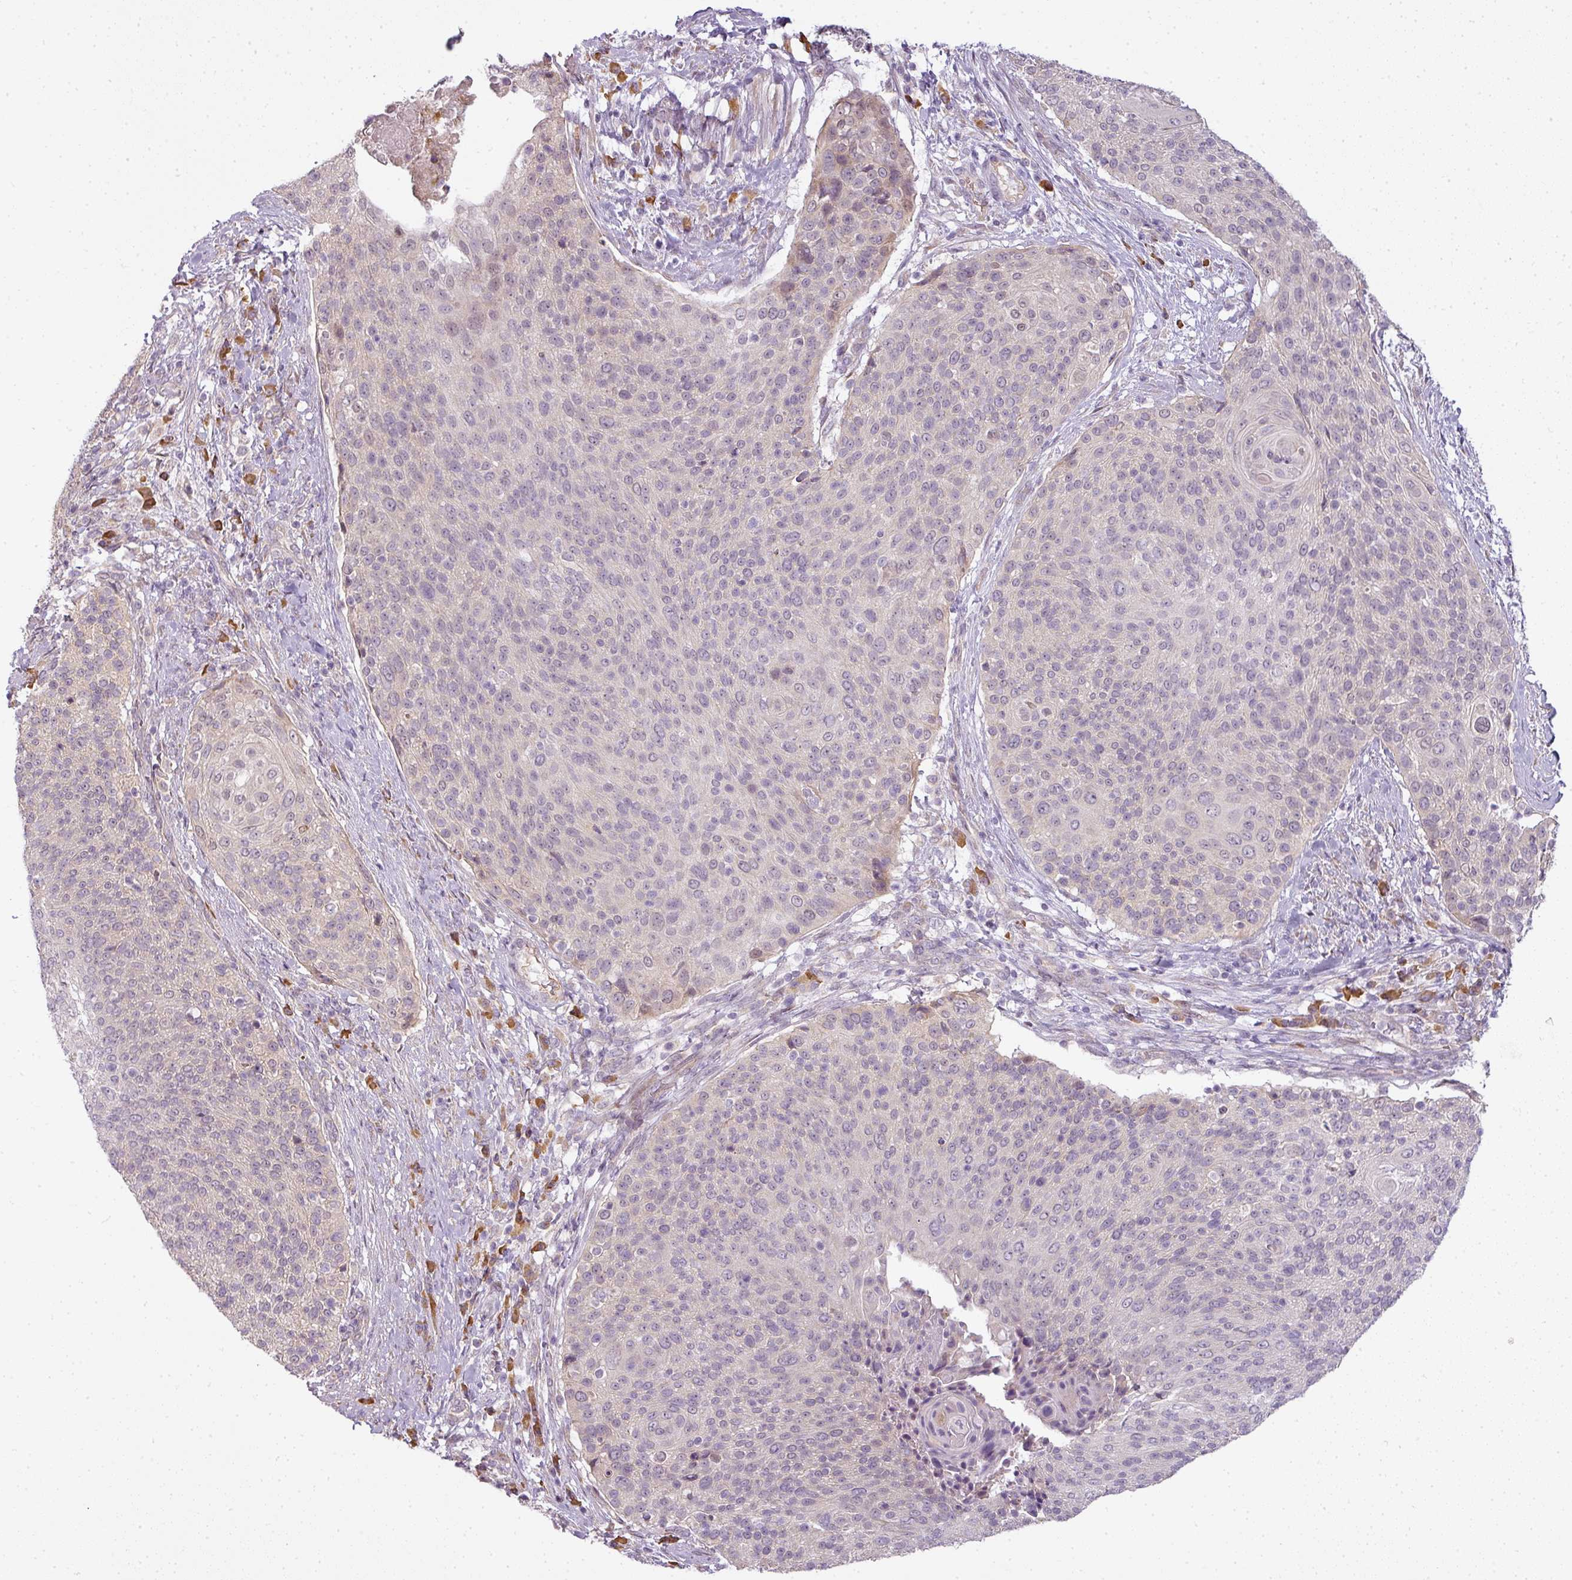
{"staining": {"intensity": "weak", "quantity": "<25%", "location": "cytoplasmic/membranous"}, "tissue": "cervical cancer", "cell_type": "Tumor cells", "image_type": "cancer", "snomed": [{"axis": "morphology", "description": "Squamous cell carcinoma, NOS"}, {"axis": "topography", "description": "Cervix"}], "caption": "Tumor cells are negative for protein expression in human cervical cancer.", "gene": "LY75", "patient": {"sex": "female", "age": 31}}